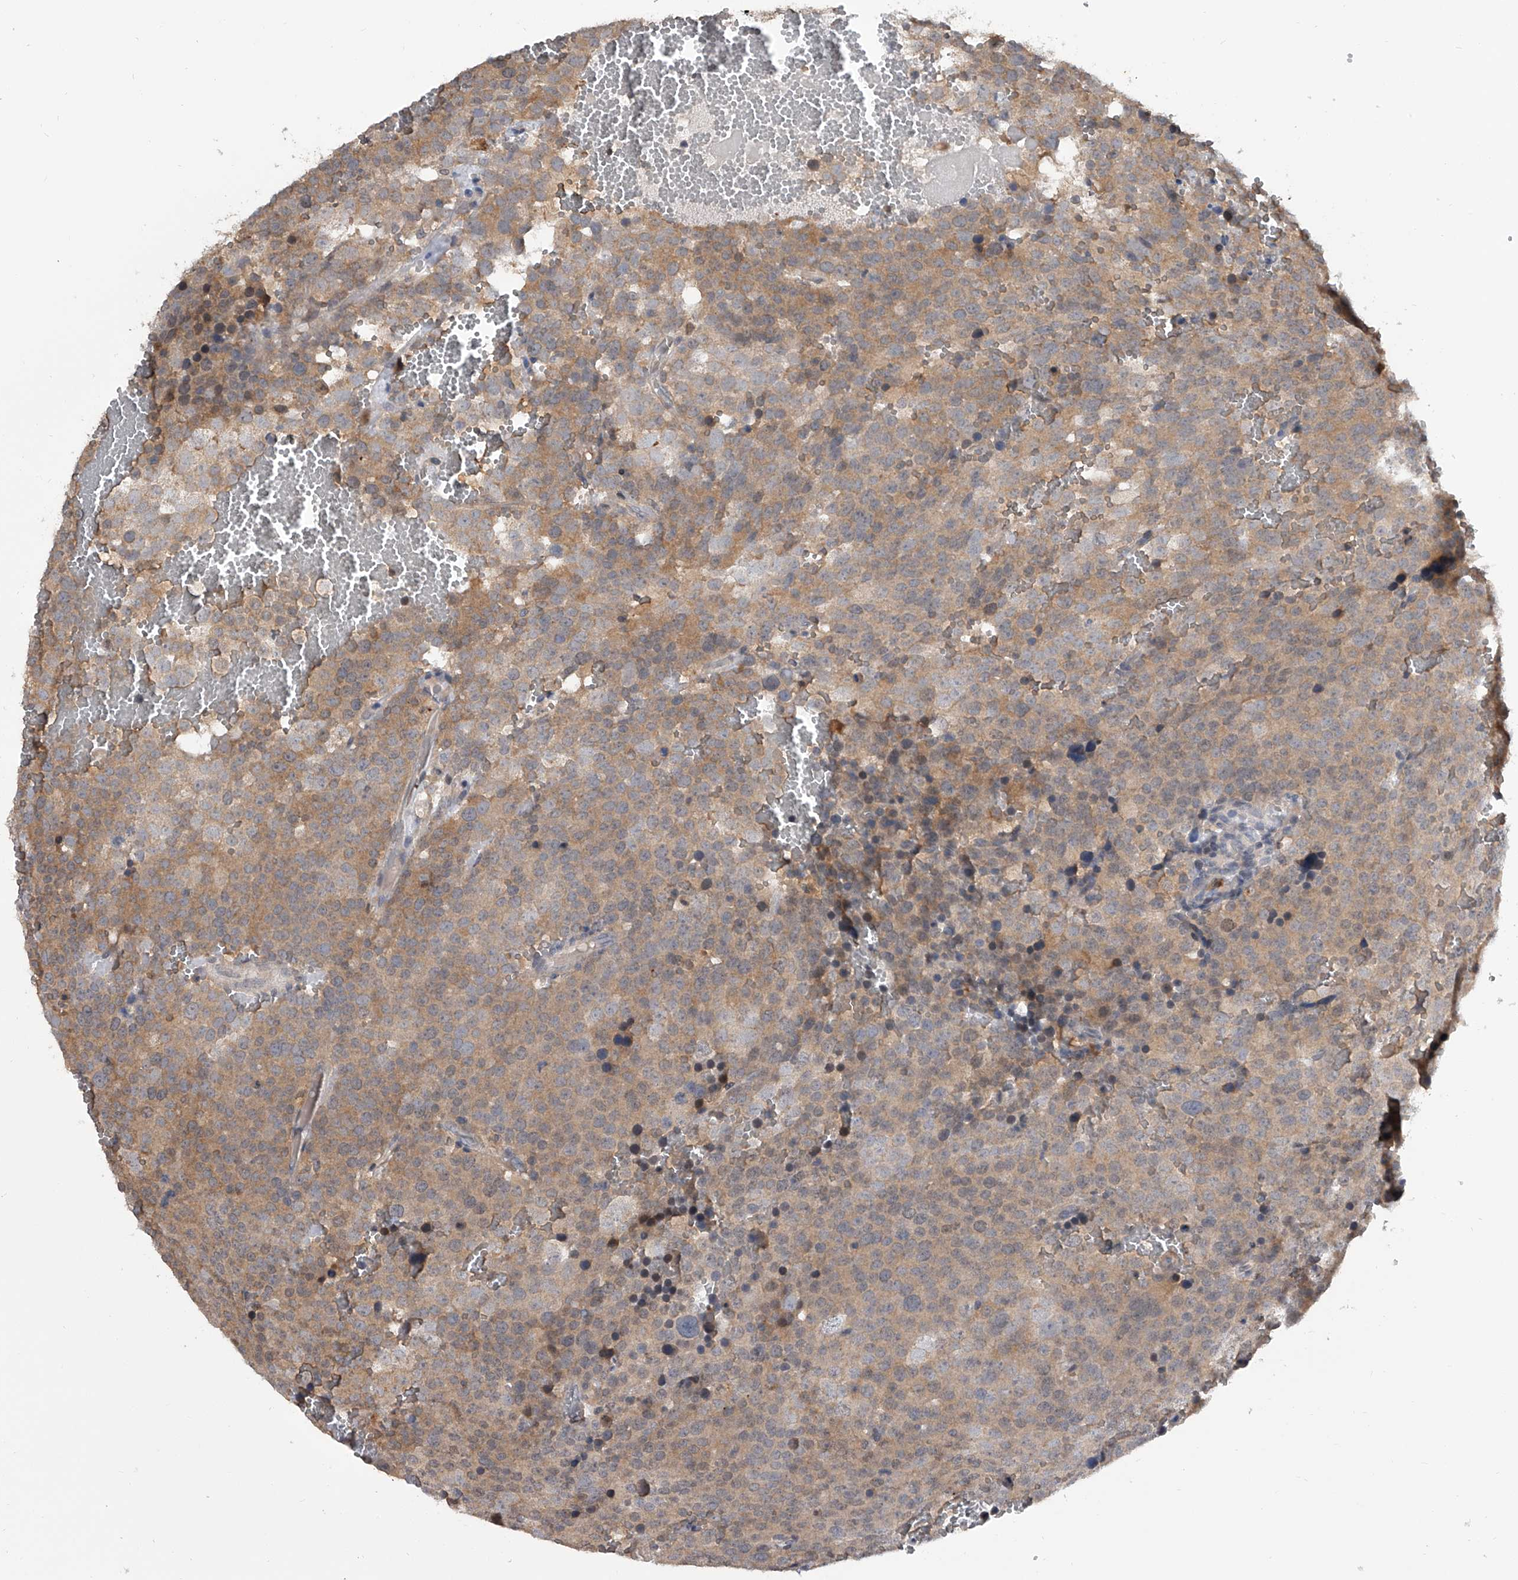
{"staining": {"intensity": "moderate", "quantity": "25%-75%", "location": "cytoplasmic/membranous"}, "tissue": "testis cancer", "cell_type": "Tumor cells", "image_type": "cancer", "snomed": [{"axis": "morphology", "description": "Seminoma, NOS"}, {"axis": "topography", "description": "Testis"}], "caption": "DAB (3,3'-diaminobenzidine) immunohistochemical staining of testis seminoma demonstrates moderate cytoplasmic/membranous protein expression in about 25%-75% of tumor cells. The staining is performed using DAB (3,3'-diaminobenzidine) brown chromogen to label protein expression. The nuclei are counter-stained blue using hematoxylin.", "gene": "BHLHE23", "patient": {"sex": "male", "age": 71}}